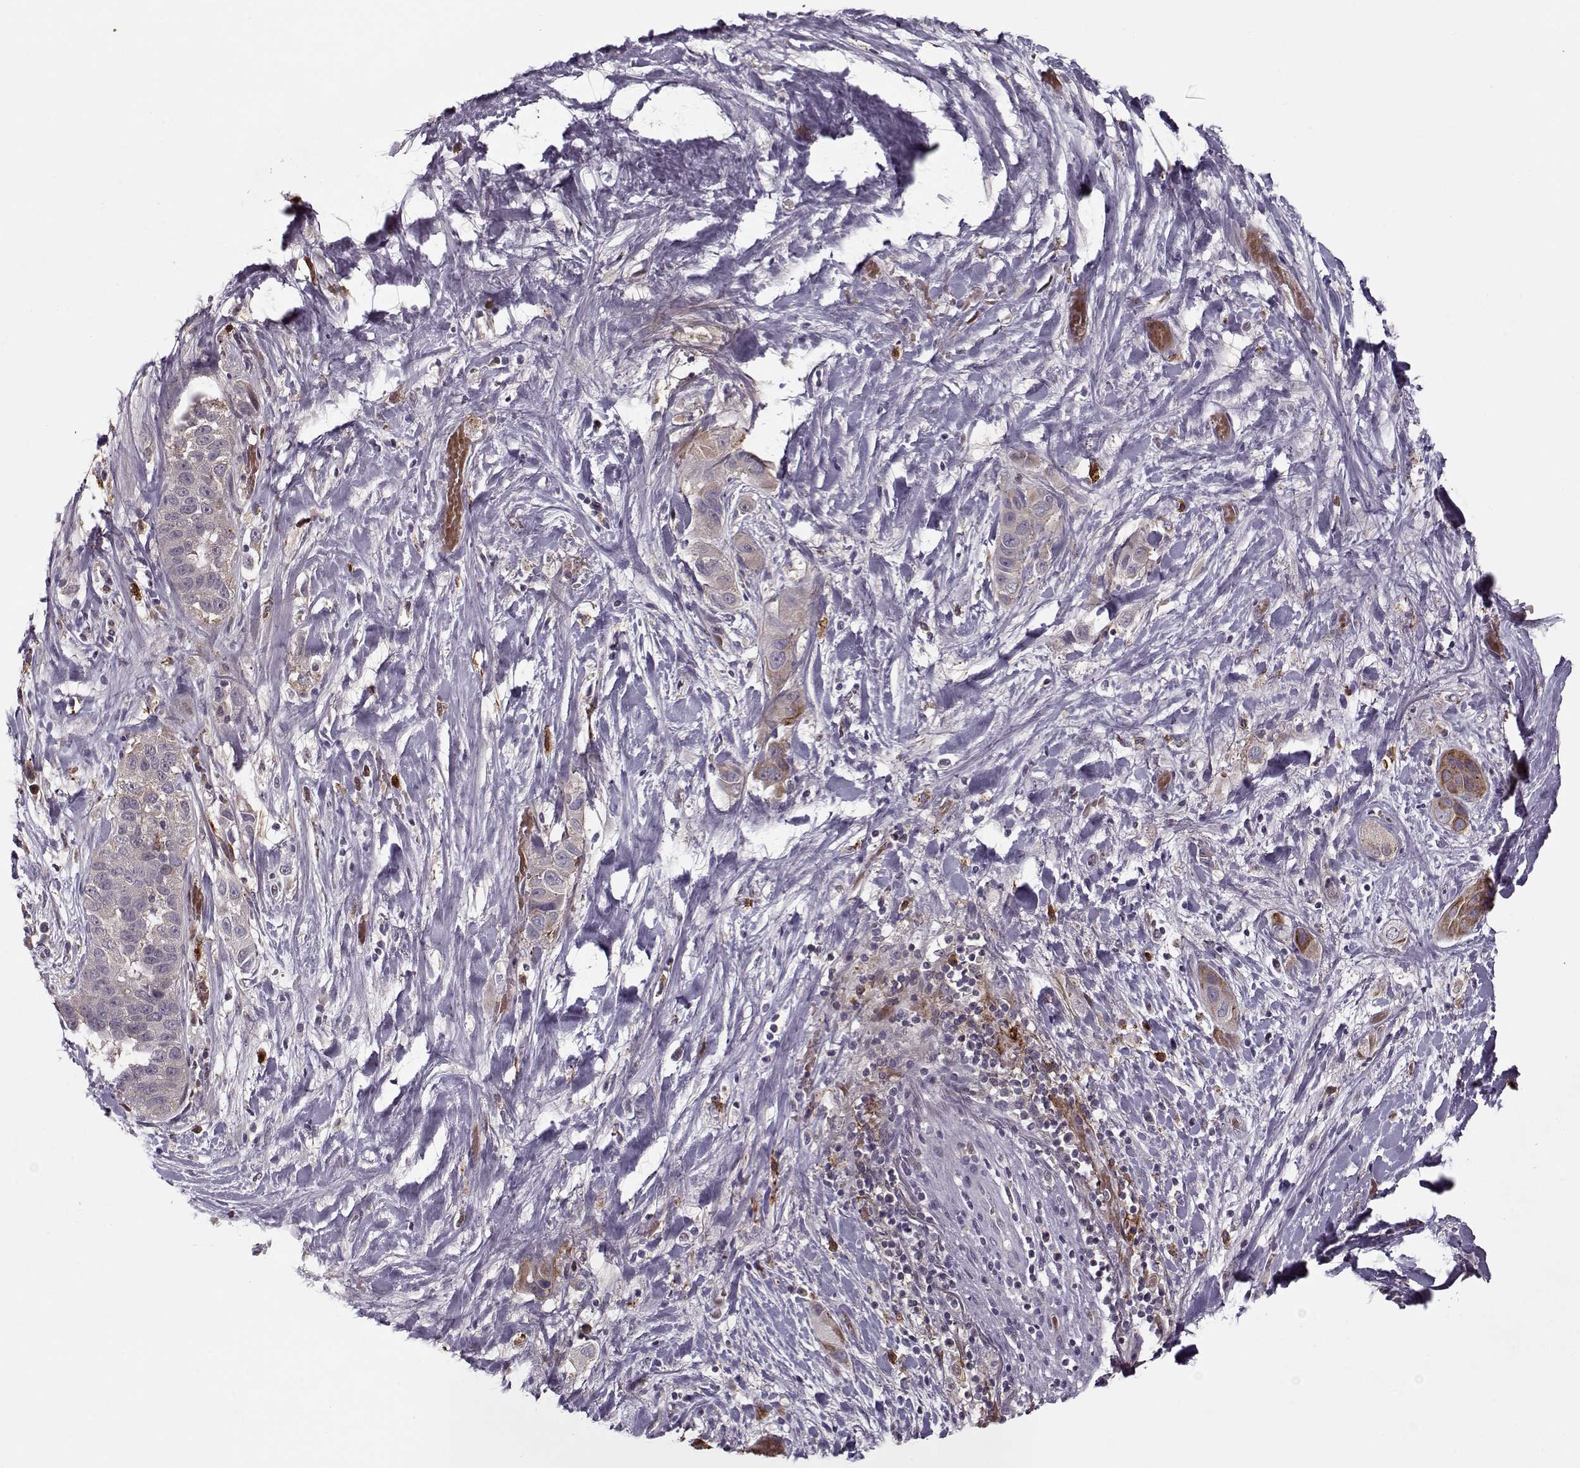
{"staining": {"intensity": "weak", "quantity": "<25%", "location": "cytoplasmic/membranous"}, "tissue": "liver cancer", "cell_type": "Tumor cells", "image_type": "cancer", "snomed": [{"axis": "morphology", "description": "Cholangiocarcinoma"}, {"axis": "topography", "description": "Liver"}], "caption": "Photomicrograph shows no significant protein expression in tumor cells of liver cholangiocarcinoma.", "gene": "DENND4B", "patient": {"sex": "female", "age": 52}}